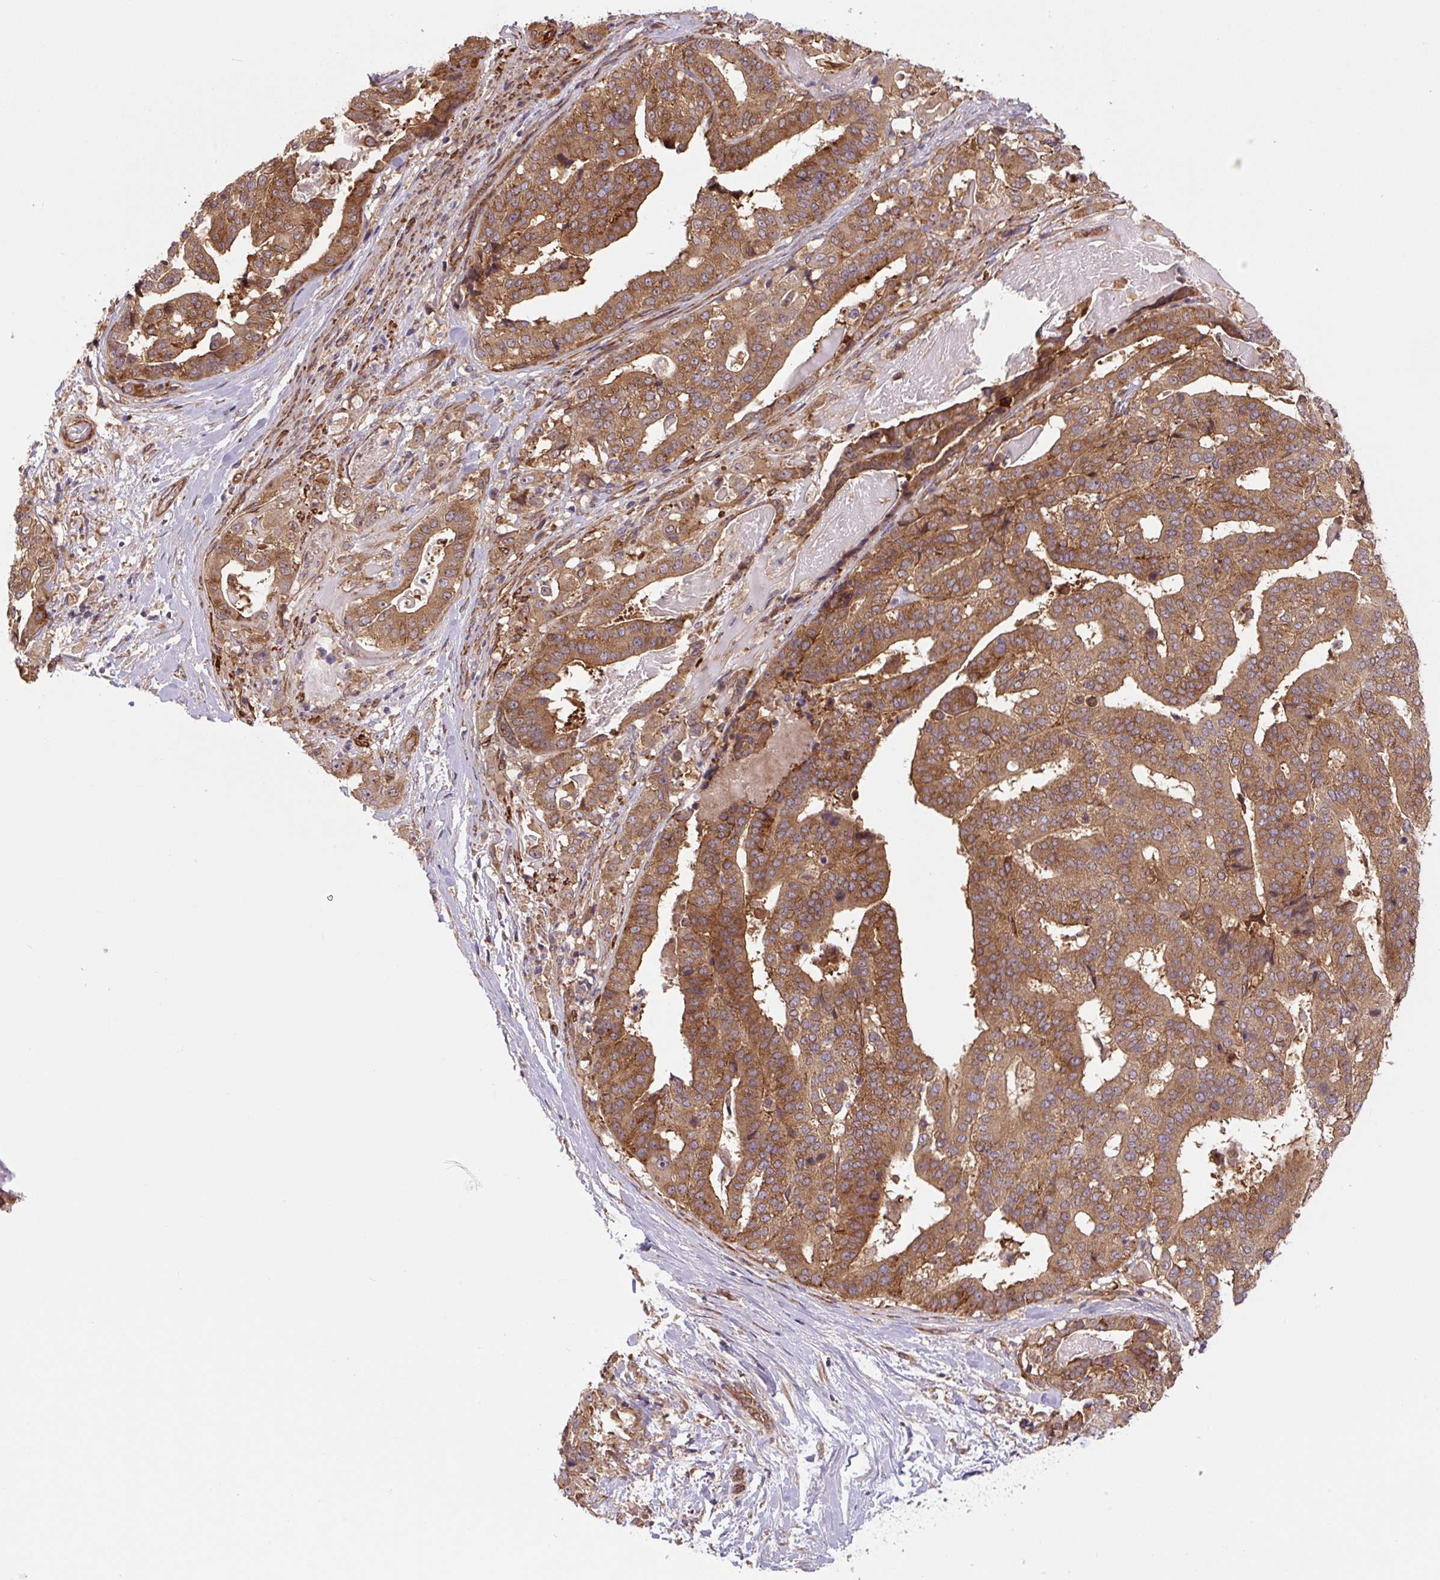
{"staining": {"intensity": "moderate", "quantity": ">75%", "location": "cytoplasmic/membranous"}, "tissue": "stomach cancer", "cell_type": "Tumor cells", "image_type": "cancer", "snomed": [{"axis": "morphology", "description": "Adenocarcinoma, NOS"}, {"axis": "topography", "description": "Stomach"}], "caption": "About >75% of tumor cells in stomach cancer (adenocarcinoma) demonstrate moderate cytoplasmic/membranous protein expression as visualized by brown immunohistochemical staining.", "gene": "SEPTIN10", "patient": {"sex": "male", "age": 48}}